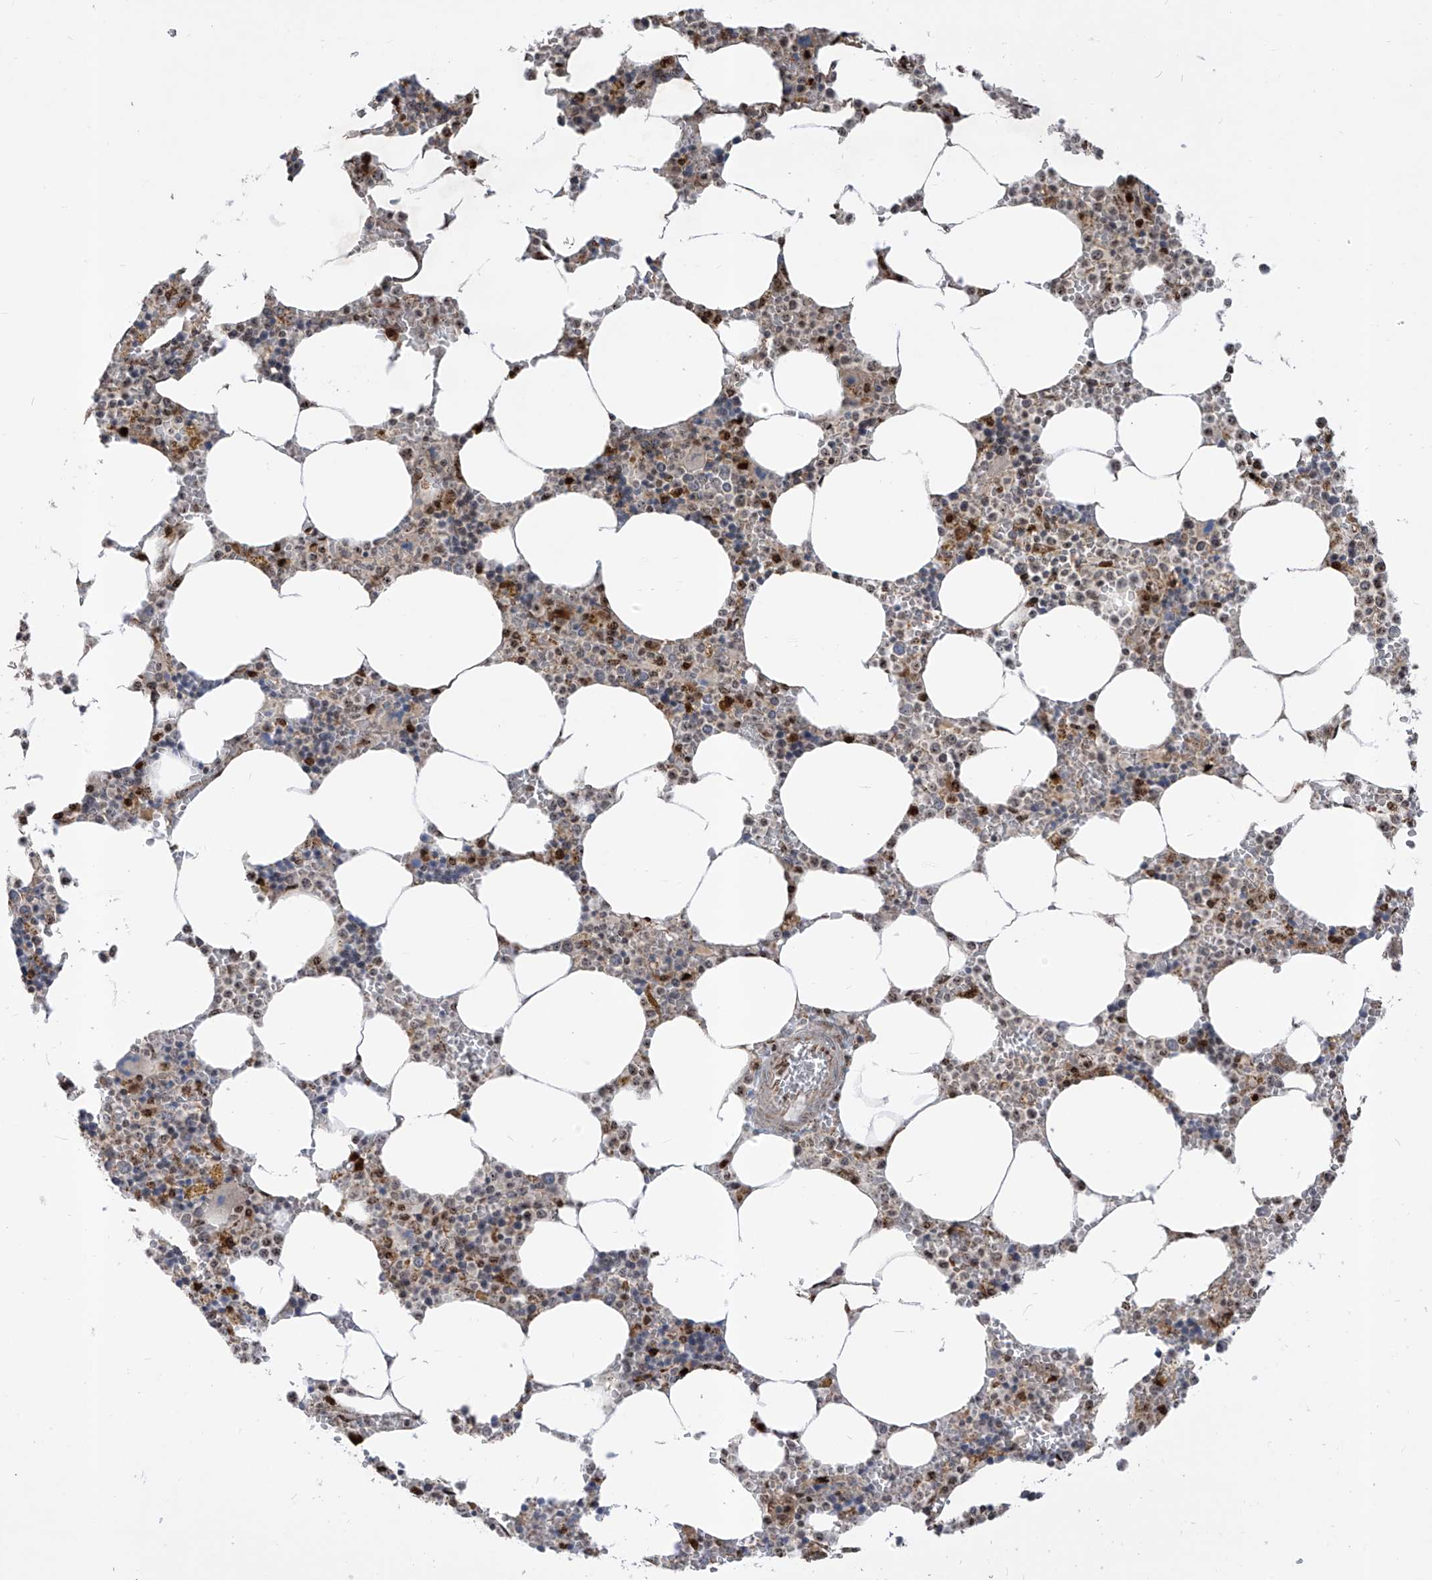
{"staining": {"intensity": "moderate", "quantity": "<25%", "location": "cytoplasmic/membranous"}, "tissue": "bone marrow", "cell_type": "Hematopoietic cells", "image_type": "normal", "snomed": [{"axis": "morphology", "description": "Normal tissue, NOS"}, {"axis": "topography", "description": "Bone marrow"}], "caption": "Immunohistochemistry (IHC) of benign human bone marrow exhibits low levels of moderate cytoplasmic/membranous positivity in approximately <25% of hematopoietic cells.", "gene": "ZBTB8A", "patient": {"sex": "male", "age": 70}}